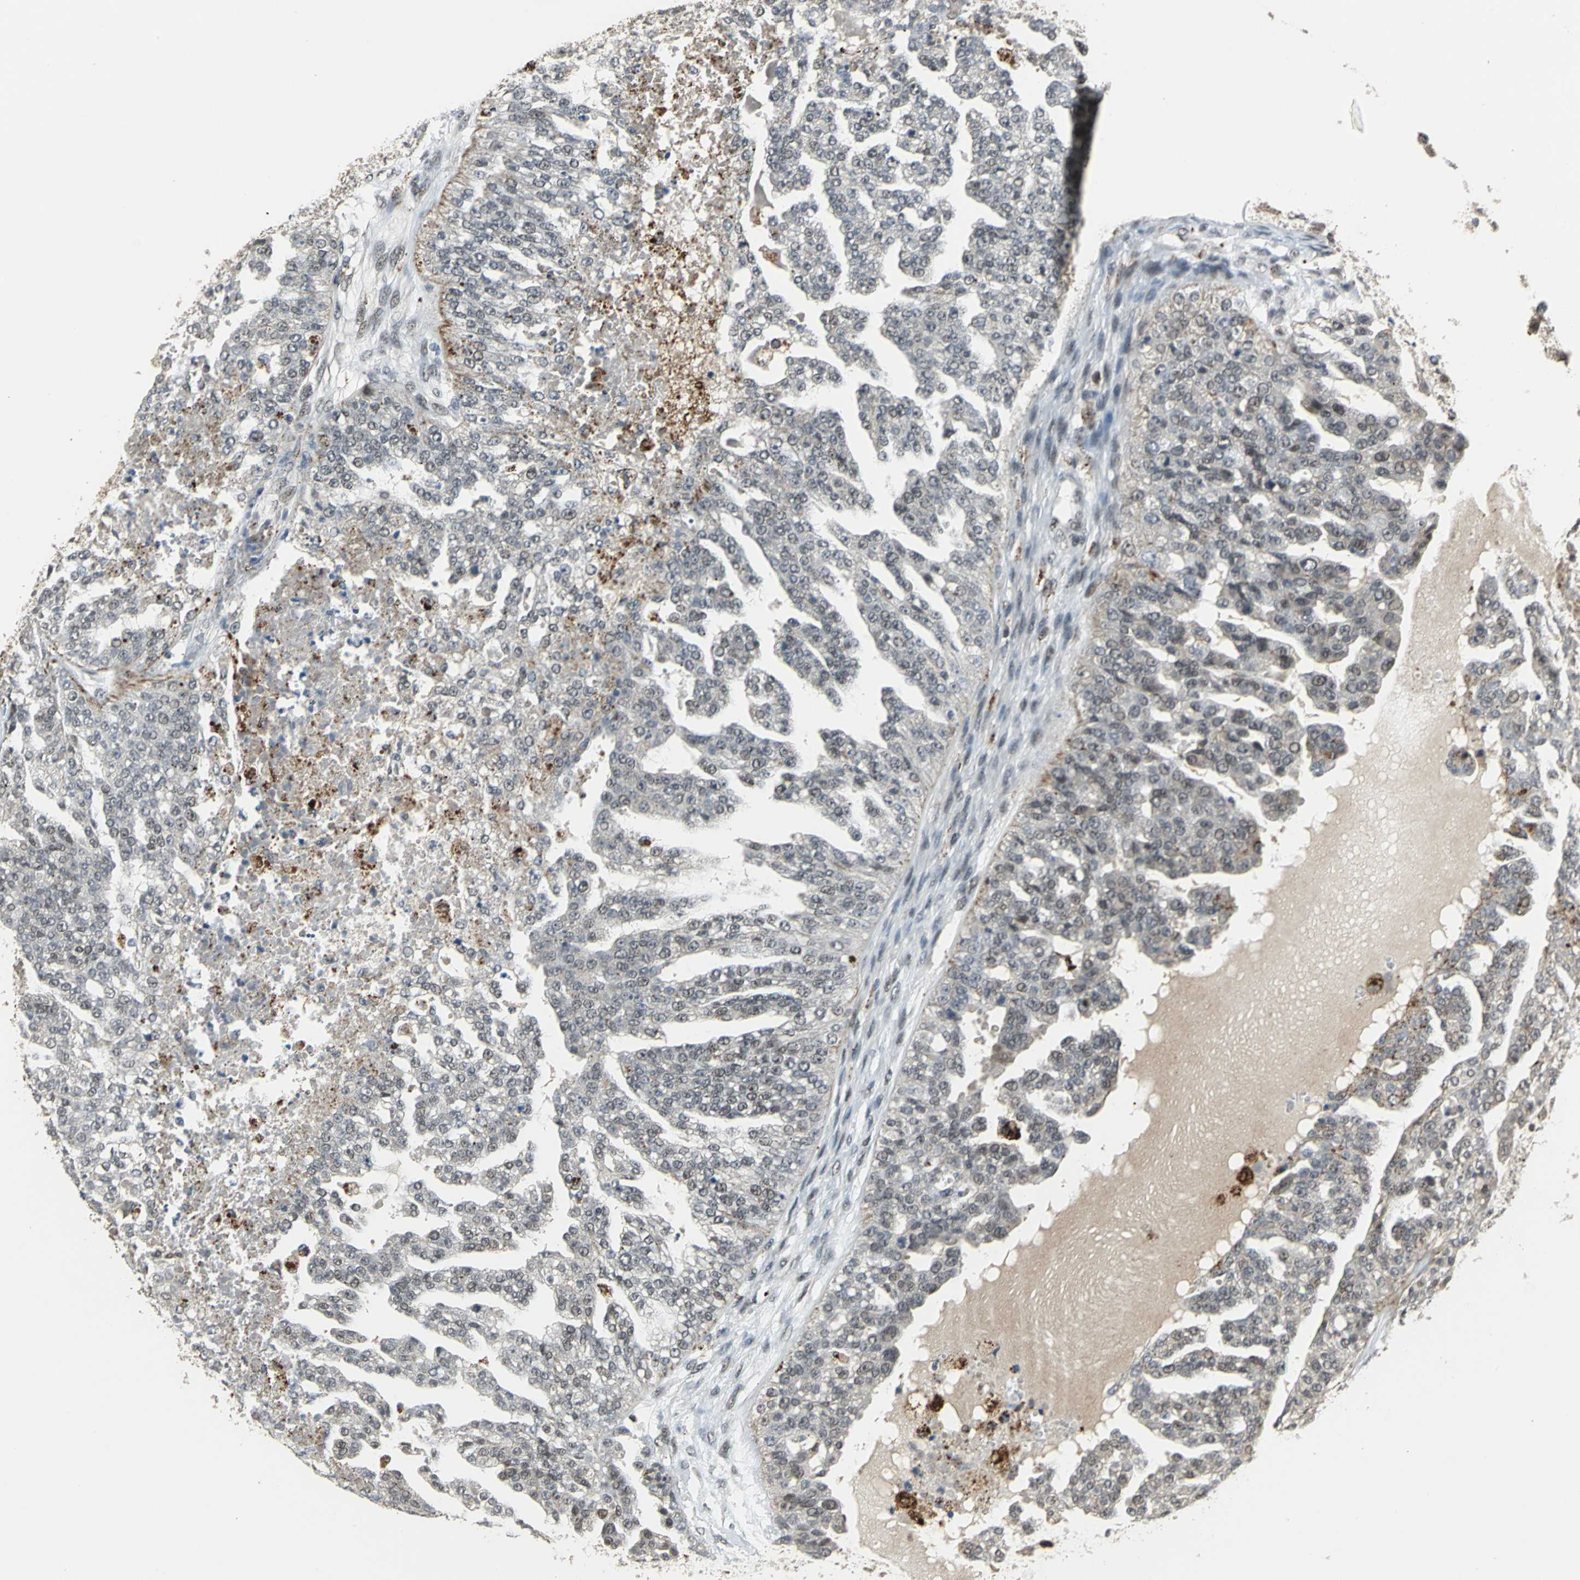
{"staining": {"intensity": "weak", "quantity": "<25%", "location": "cytoplasmic/membranous,nuclear"}, "tissue": "ovarian cancer", "cell_type": "Tumor cells", "image_type": "cancer", "snomed": [{"axis": "morphology", "description": "Carcinoma, NOS"}, {"axis": "topography", "description": "Soft tissue"}, {"axis": "topography", "description": "Ovary"}], "caption": "Tumor cells are negative for protein expression in human ovarian cancer (carcinoma). The staining is performed using DAB (3,3'-diaminobenzidine) brown chromogen with nuclei counter-stained in using hematoxylin.", "gene": "ELF2", "patient": {"sex": "female", "age": 54}}